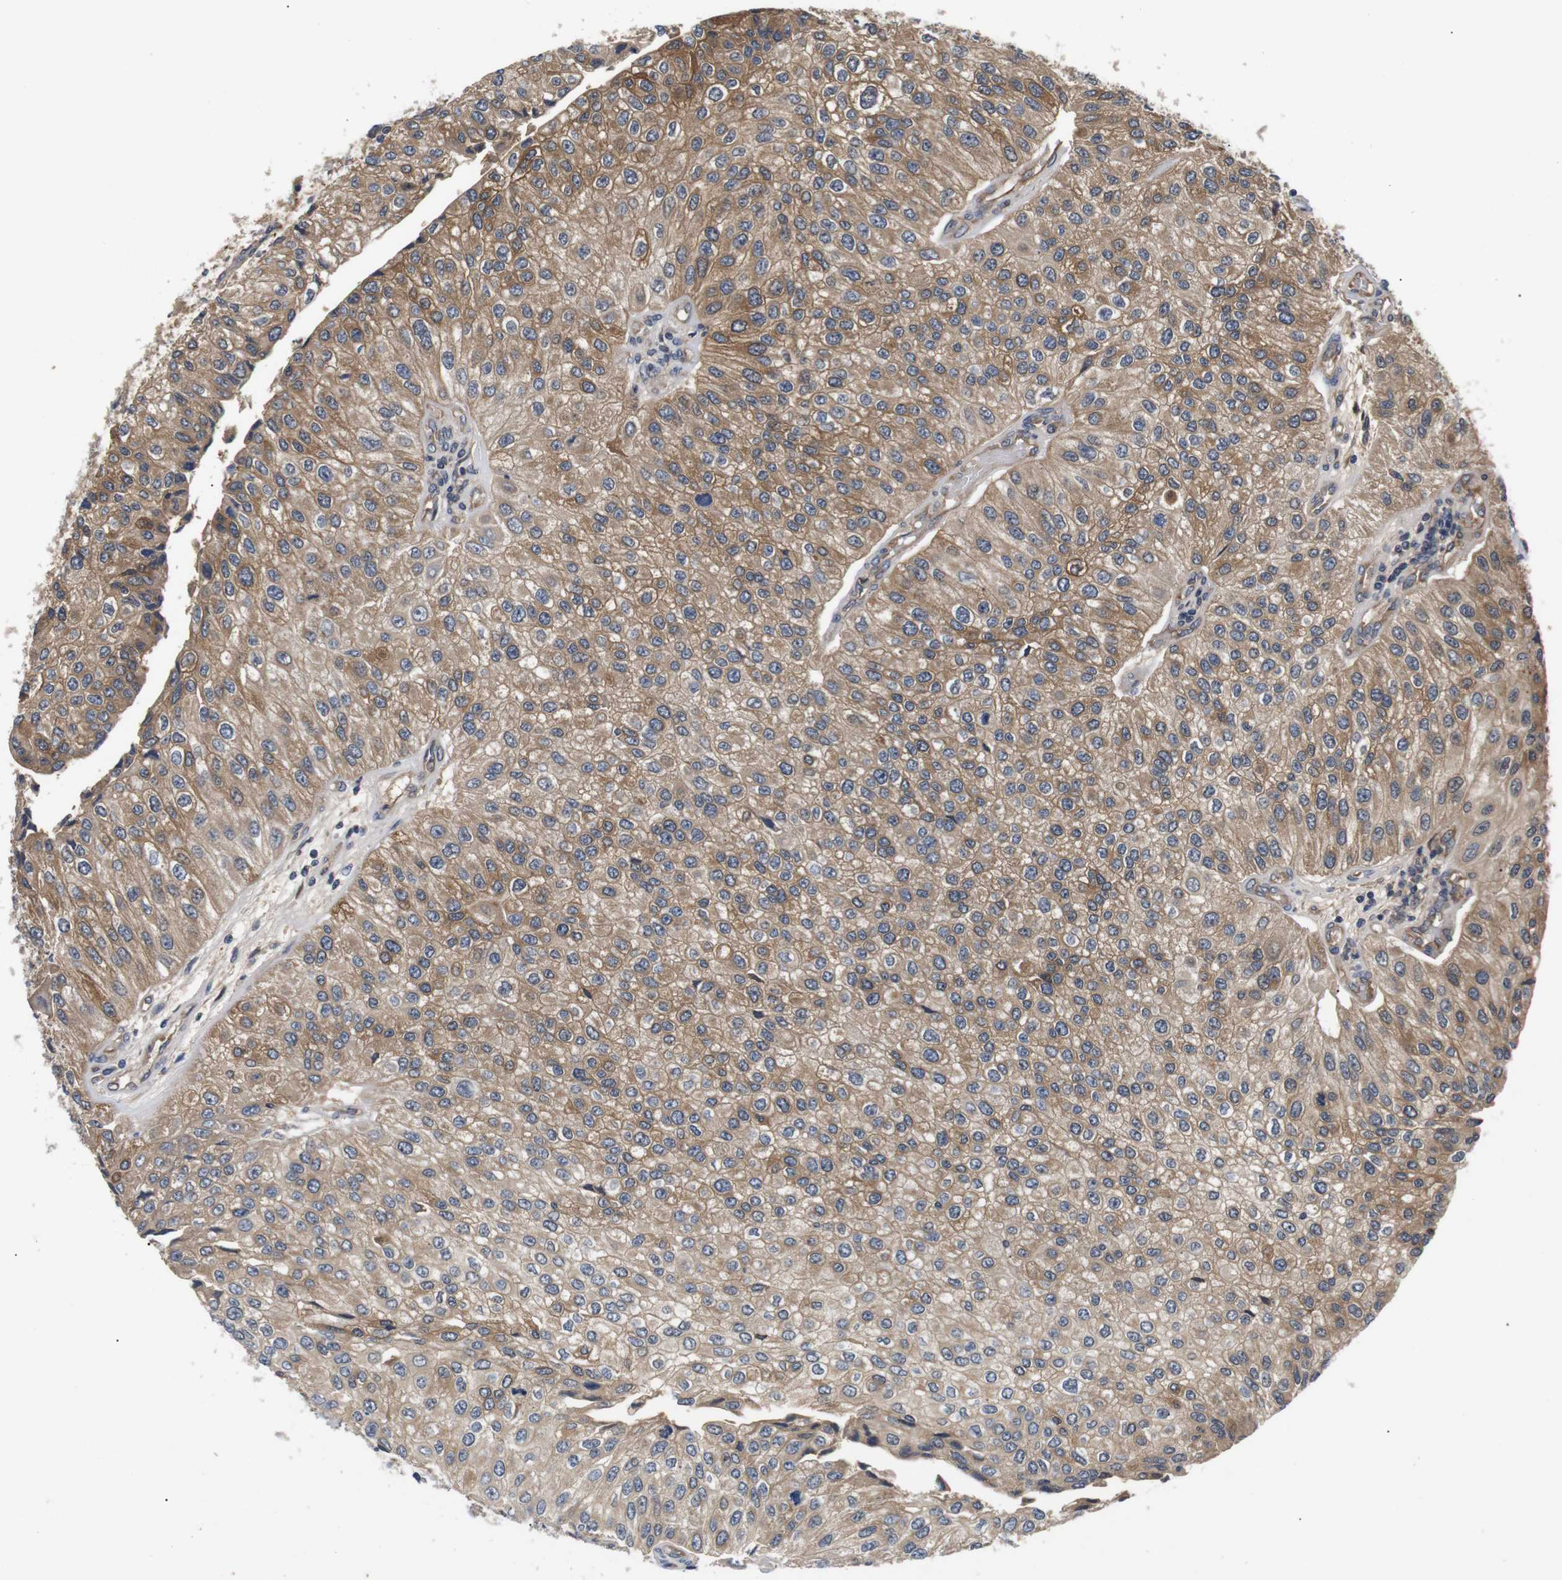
{"staining": {"intensity": "moderate", "quantity": ">75%", "location": "cytoplasmic/membranous"}, "tissue": "urothelial cancer", "cell_type": "Tumor cells", "image_type": "cancer", "snomed": [{"axis": "morphology", "description": "Urothelial carcinoma, High grade"}, {"axis": "topography", "description": "Kidney"}, {"axis": "topography", "description": "Urinary bladder"}], "caption": "Tumor cells reveal medium levels of moderate cytoplasmic/membranous expression in about >75% of cells in human urothelial cancer.", "gene": "RIPK1", "patient": {"sex": "male", "age": 77}}